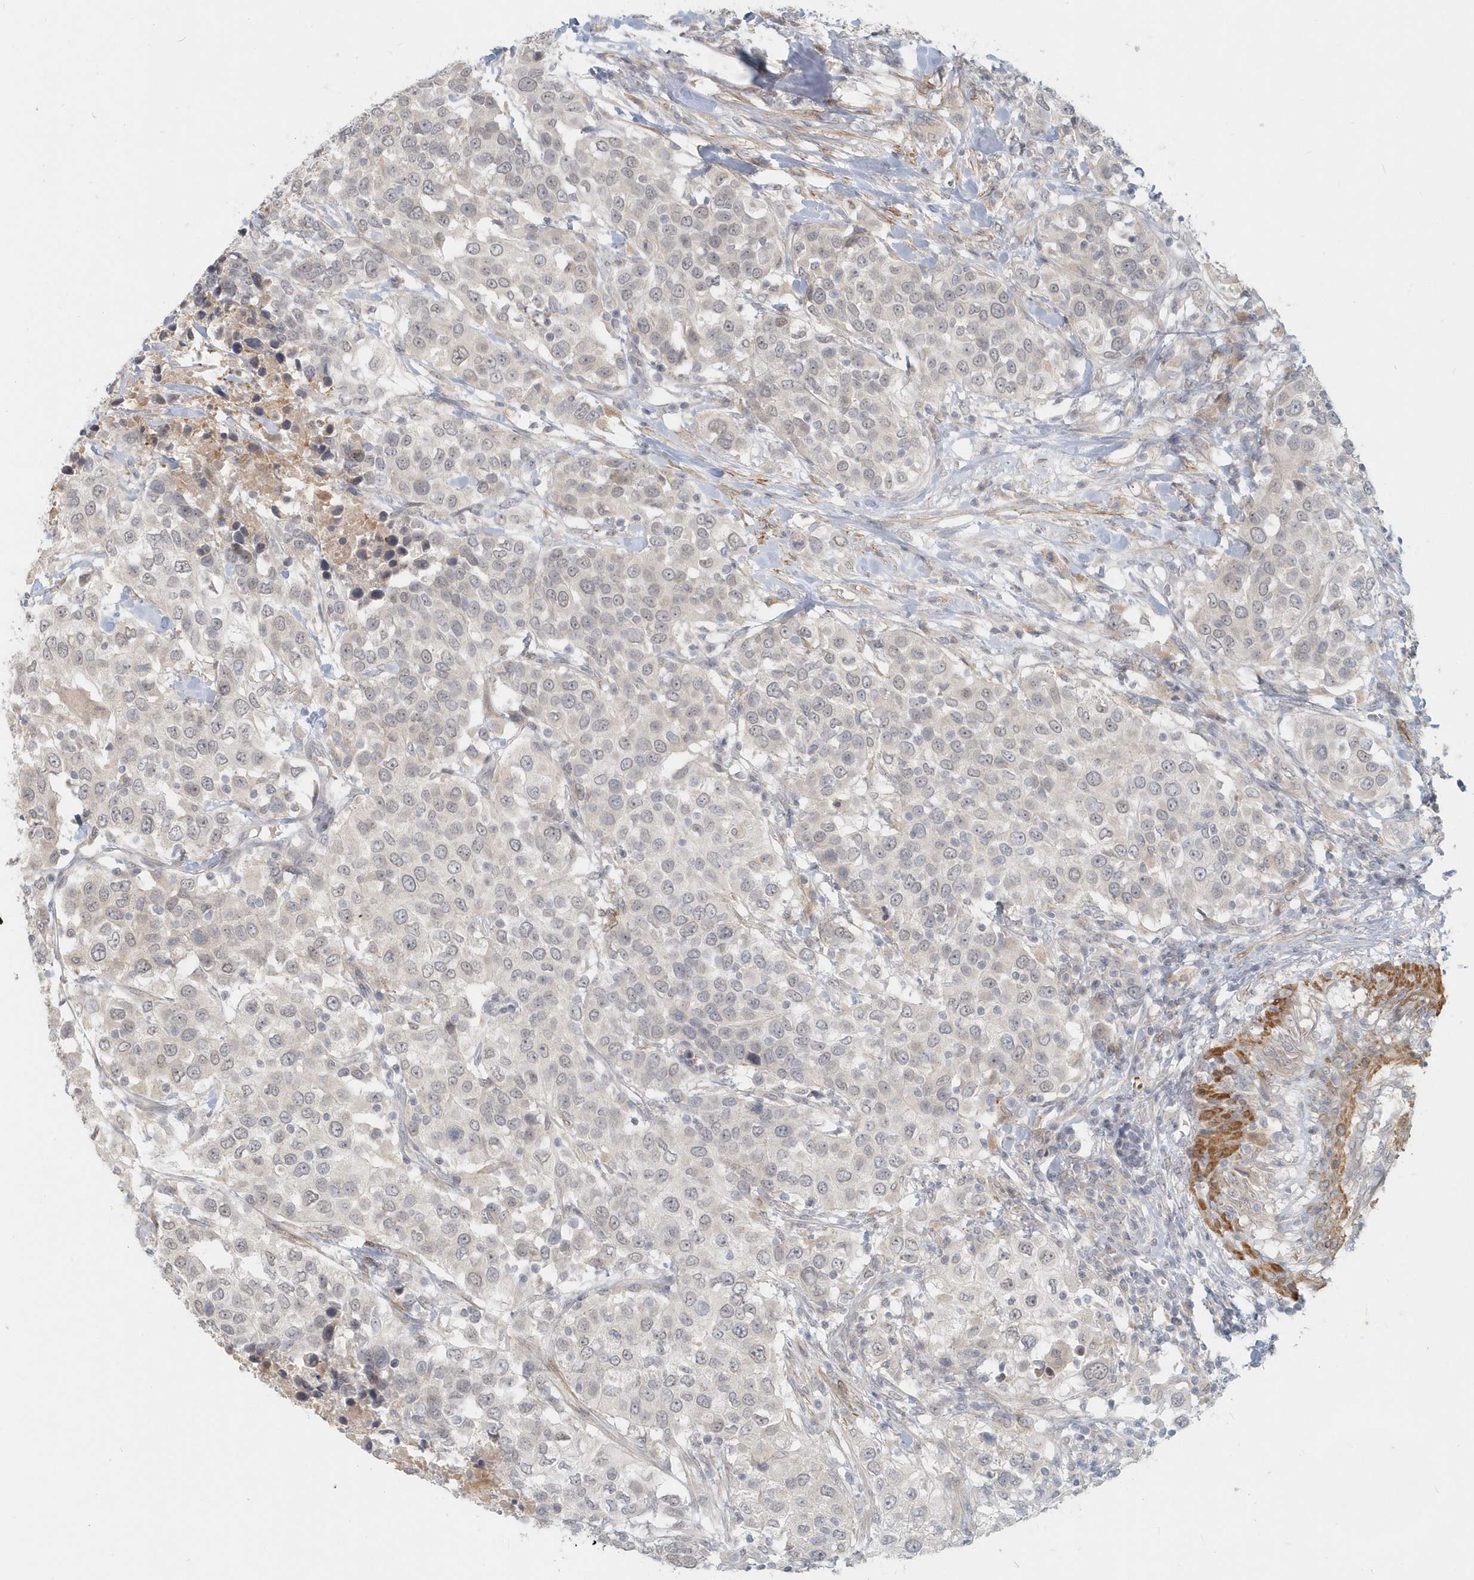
{"staining": {"intensity": "weak", "quantity": "<25%", "location": "nuclear"}, "tissue": "urothelial cancer", "cell_type": "Tumor cells", "image_type": "cancer", "snomed": [{"axis": "morphology", "description": "Urothelial carcinoma, High grade"}, {"axis": "topography", "description": "Urinary bladder"}], "caption": "Immunohistochemistry (IHC) photomicrograph of neoplastic tissue: urothelial cancer stained with DAB displays no significant protein staining in tumor cells.", "gene": "NAPB", "patient": {"sex": "female", "age": 80}}